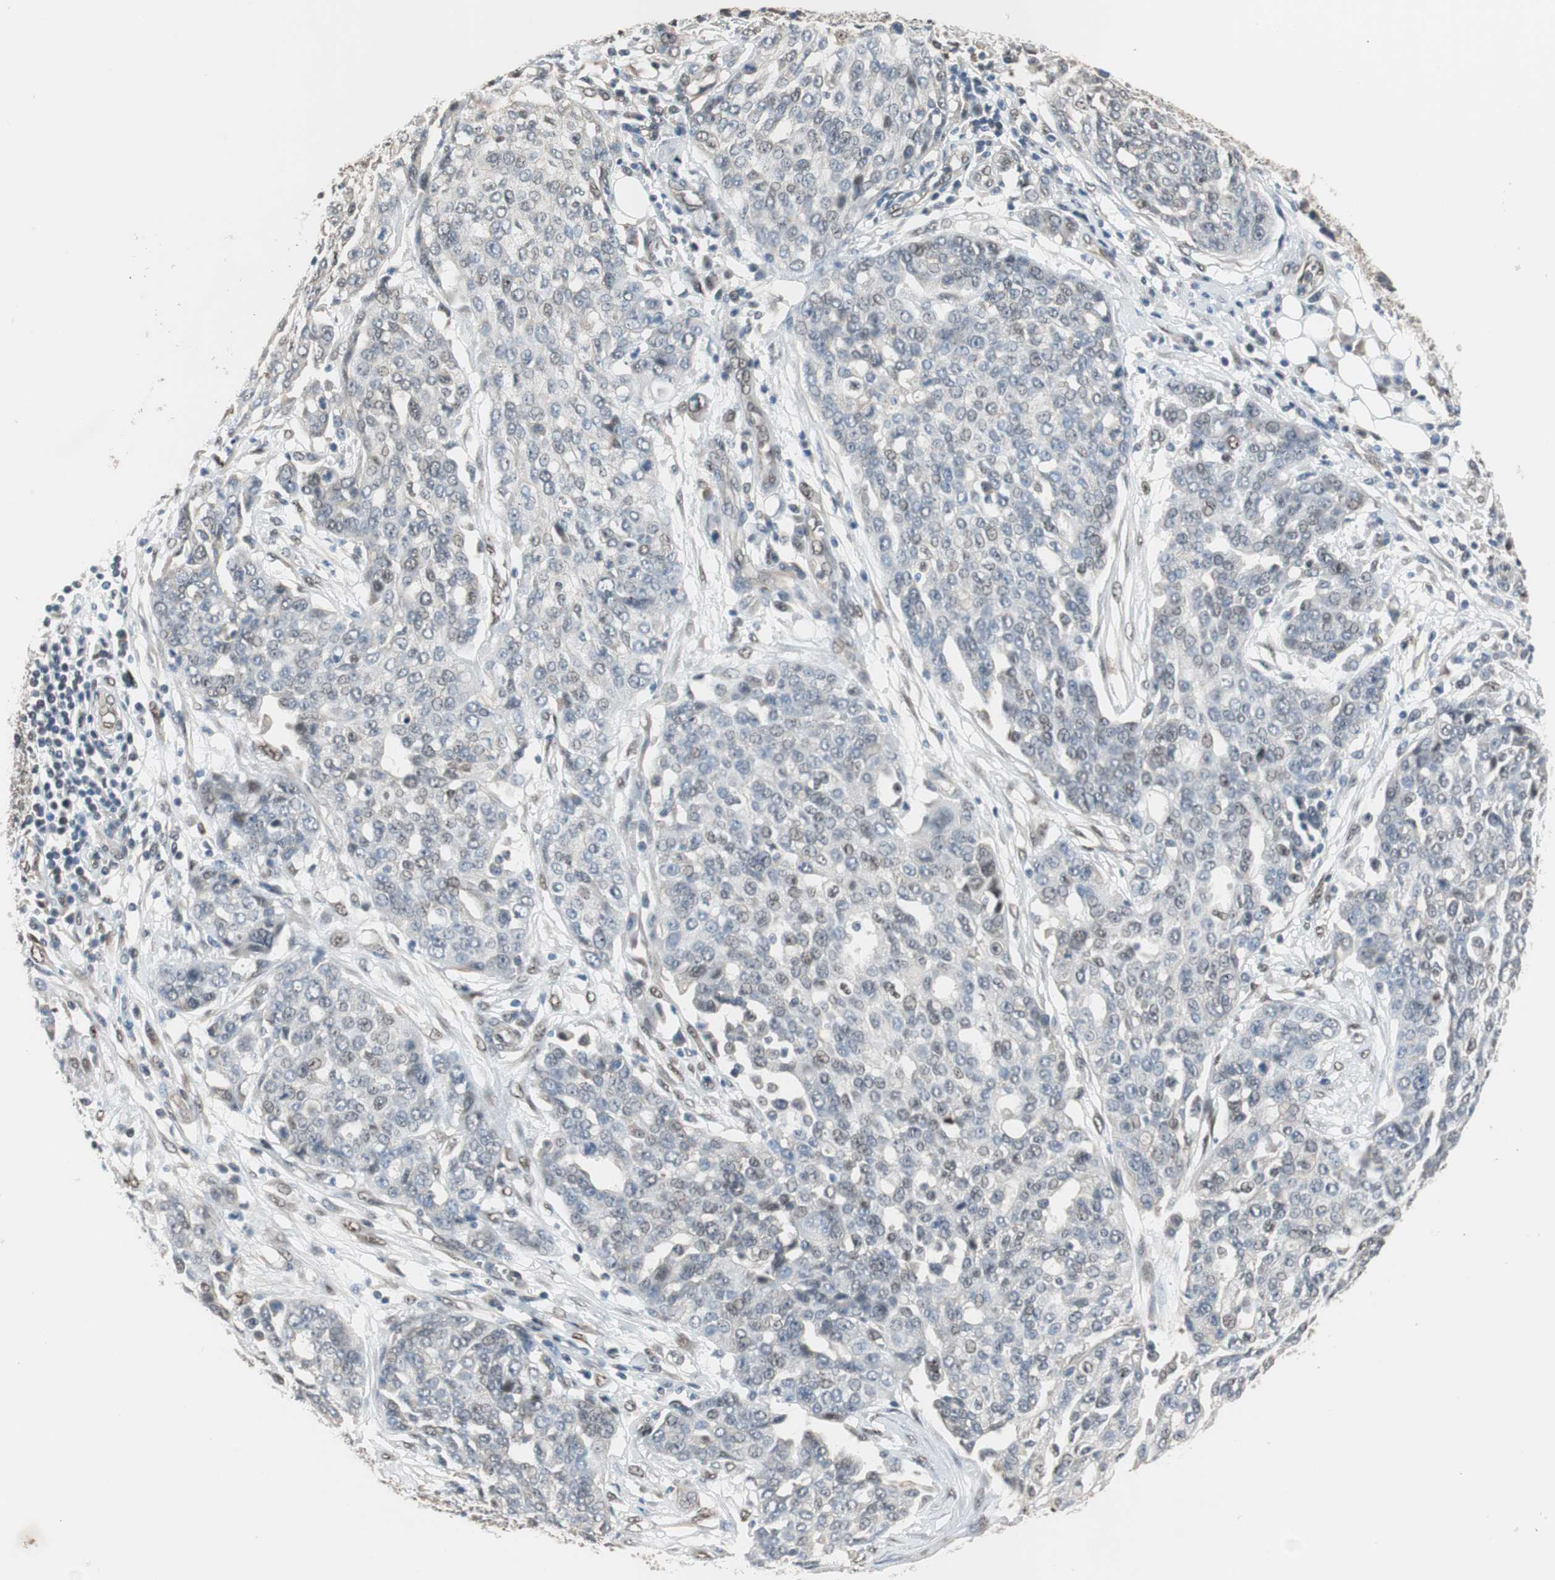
{"staining": {"intensity": "negative", "quantity": "none", "location": "none"}, "tissue": "ovarian cancer", "cell_type": "Tumor cells", "image_type": "cancer", "snomed": [{"axis": "morphology", "description": "Cystadenocarcinoma, serous, NOS"}, {"axis": "topography", "description": "Soft tissue"}, {"axis": "topography", "description": "Ovary"}], "caption": "This is a histopathology image of immunohistochemistry (IHC) staining of ovarian cancer, which shows no positivity in tumor cells. (DAB (3,3'-diaminobenzidine) immunohistochemistry (IHC) with hematoxylin counter stain).", "gene": "PML", "patient": {"sex": "female", "age": 57}}